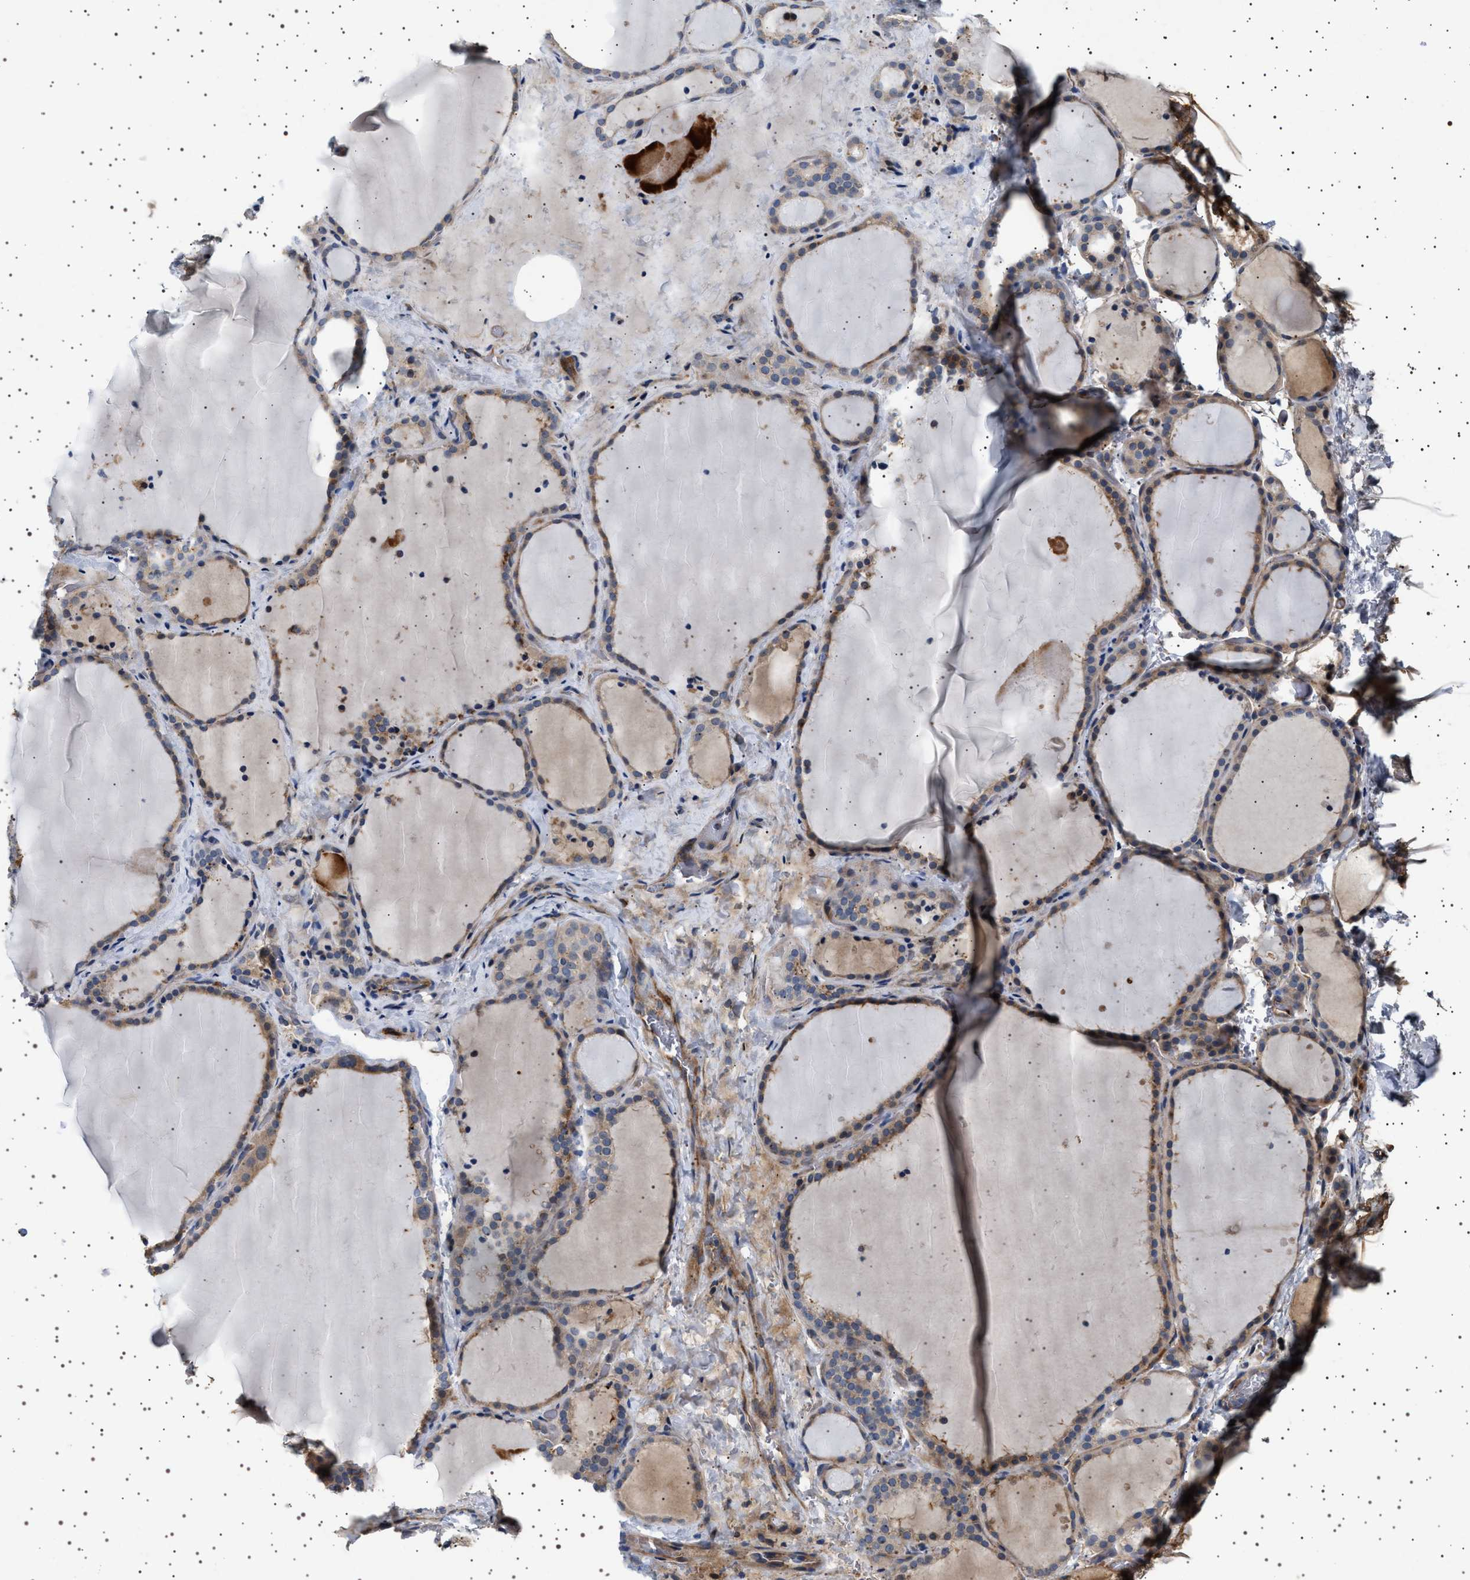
{"staining": {"intensity": "weak", "quantity": ">75%", "location": "cytoplasmic/membranous"}, "tissue": "thyroid gland", "cell_type": "Glandular cells", "image_type": "normal", "snomed": [{"axis": "morphology", "description": "Normal tissue, NOS"}, {"axis": "topography", "description": "Thyroid gland"}], "caption": "Immunohistochemical staining of benign thyroid gland shows >75% levels of weak cytoplasmic/membranous protein expression in about >75% of glandular cells.", "gene": "FICD", "patient": {"sex": "female", "age": 22}}